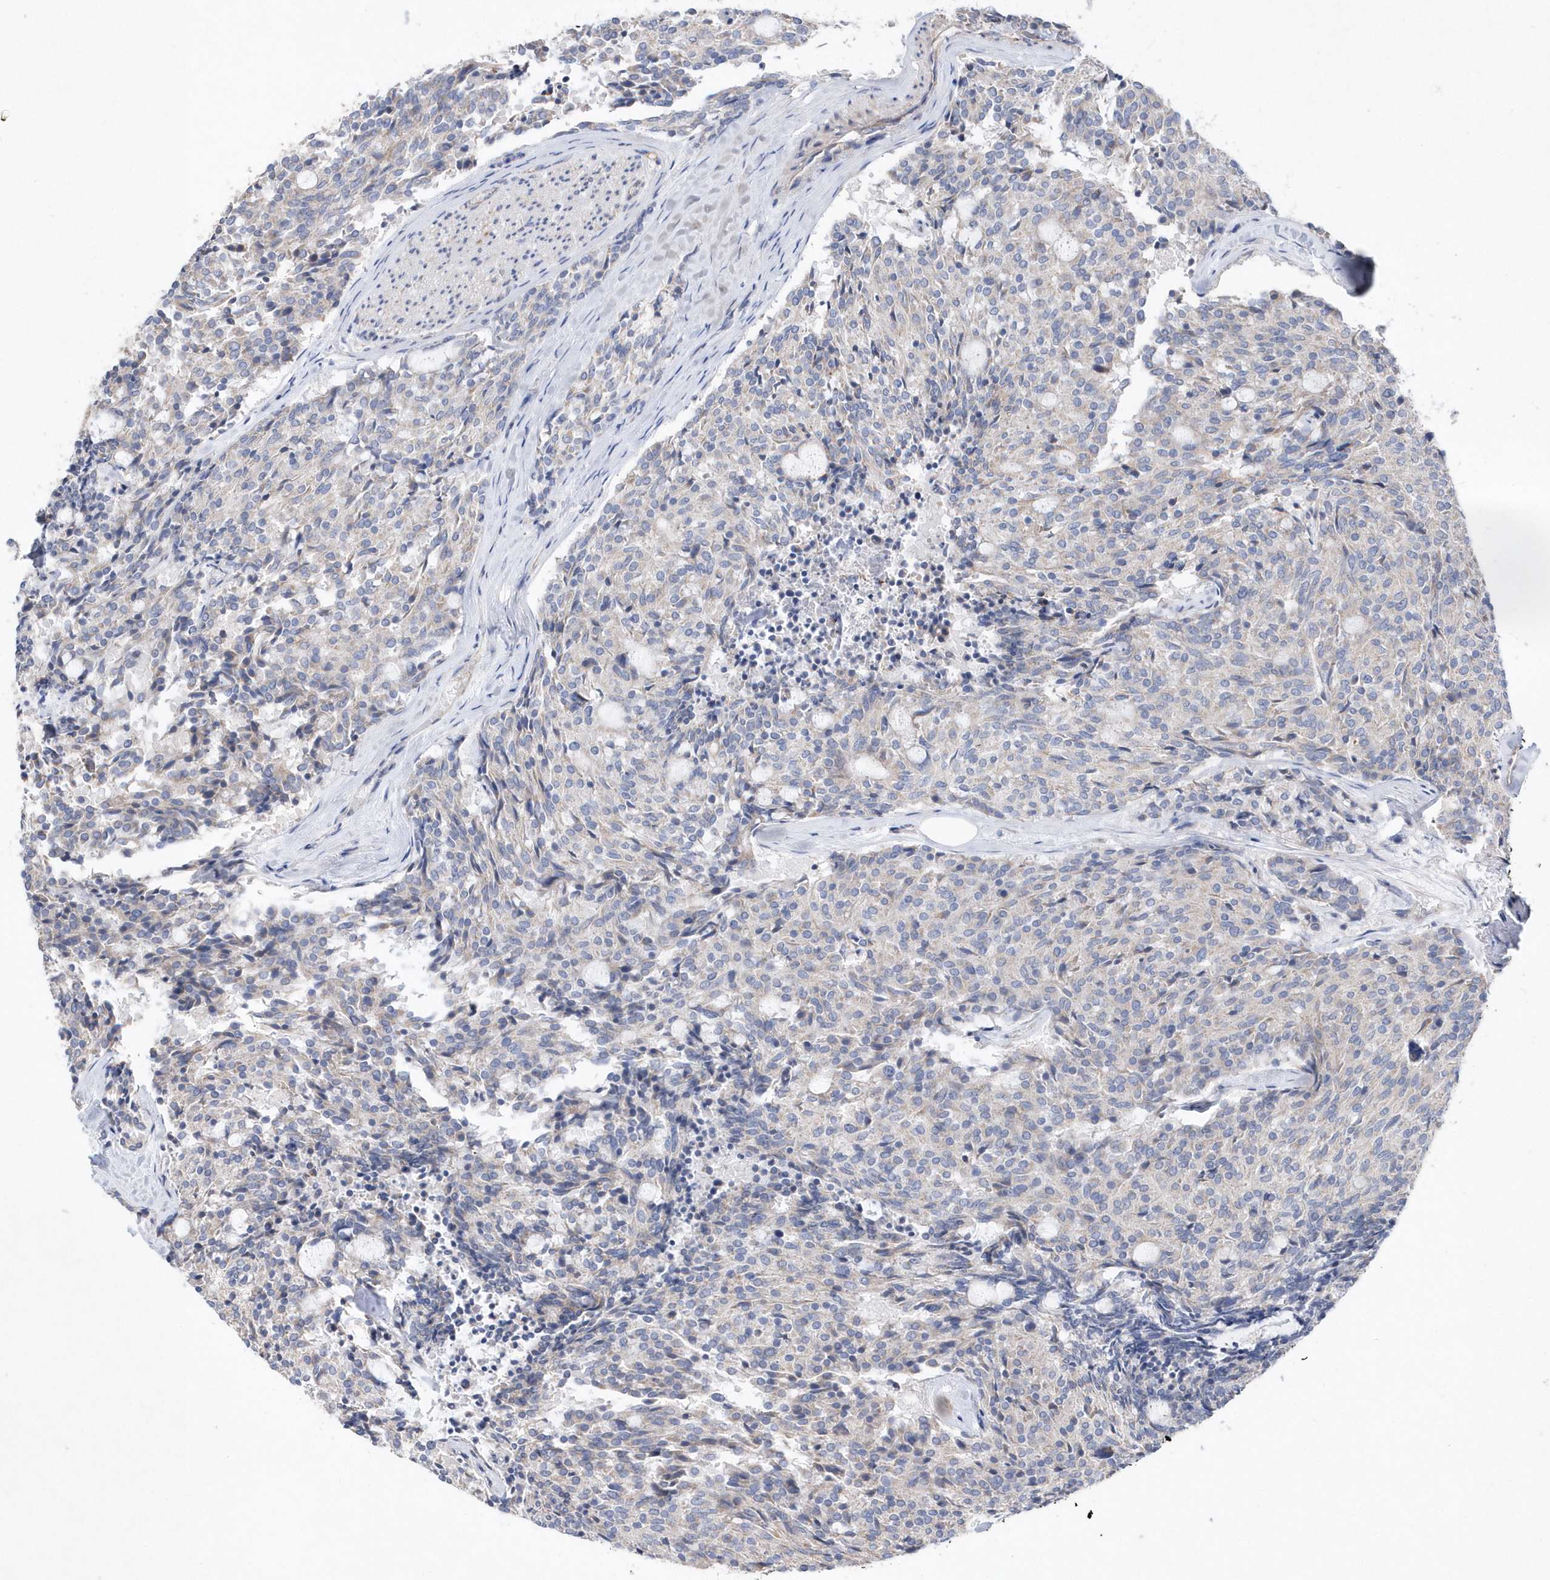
{"staining": {"intensity": "negative", "quantity": "none", "location": "none"}, "tissue": "carcinoid", "cell_type": "Tumor cells", "image_type": "cancer", "snomed": [{"axis": "morphology", "description": "Carcinoid, malignant, NOS"}, {"axis": "topography", "description": "Pancreas"}], "caption": "The photomicrograph demonstrates no significant positivity in tumor cells of carcinoid.", "gene": "METTL8", "patient": {"sex": "female", "age": 54}}